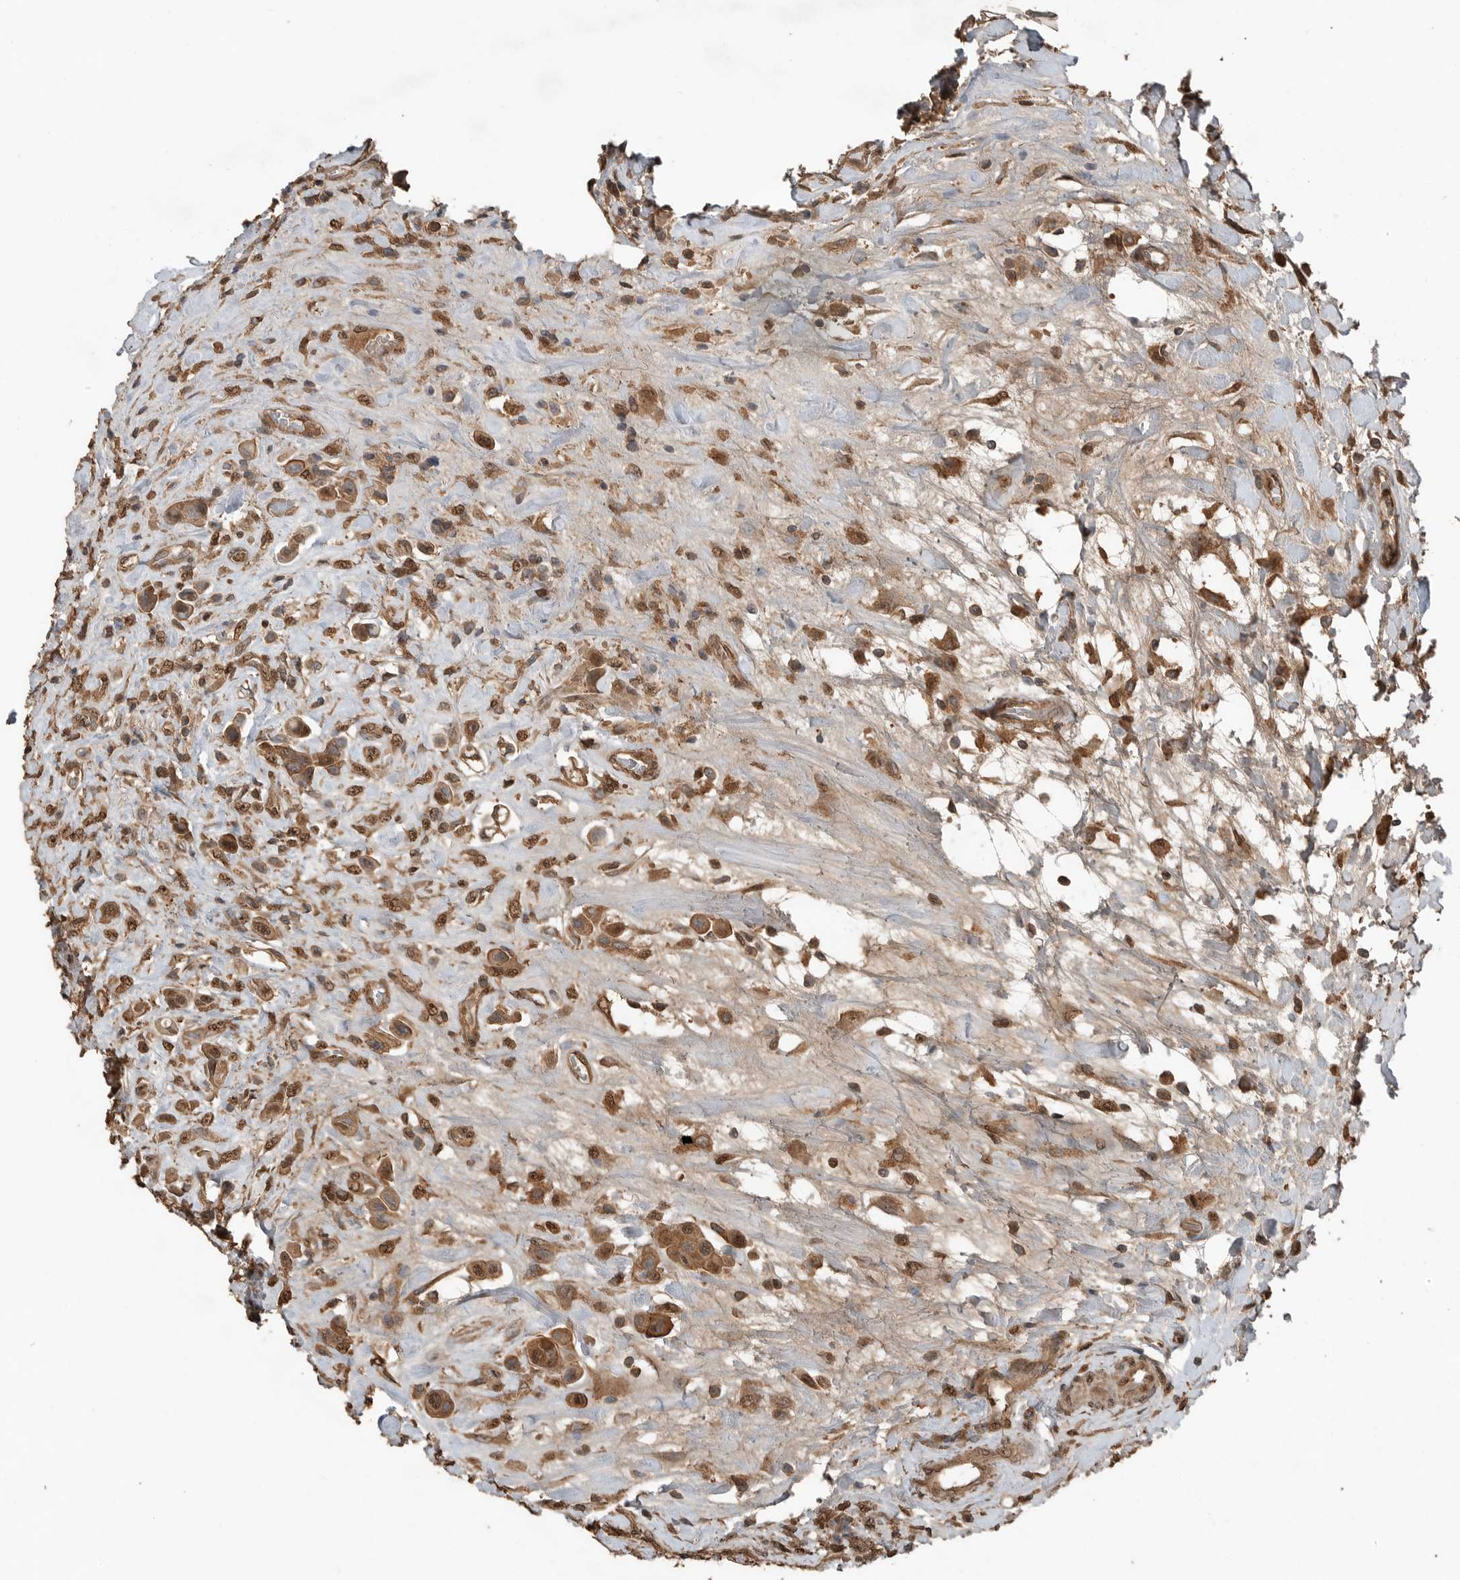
{"staining": {"intensity": "moderate", "quantity": ">75%", "location": "cytoplasmic/membranous"}, "tissue": "urothelial cancer", "cell_type": "Tumor cells", "image_type": "cancer", "snomed": [{"axis": "morphology", "description": "Urothelial carcinoma, High grade"}, {"axis": "topography", "description": "Urinary bladder"}], "caption": "Urothelial cancer stained with DAB (3,3'-diaminobenzidine) IHC exhibits medium levels of moderate cytoplasmic/membranous staining in approximately >75% of tumor cells.", "gene": "BLZF1", "patient": {"sex": "male", "age": 50}}